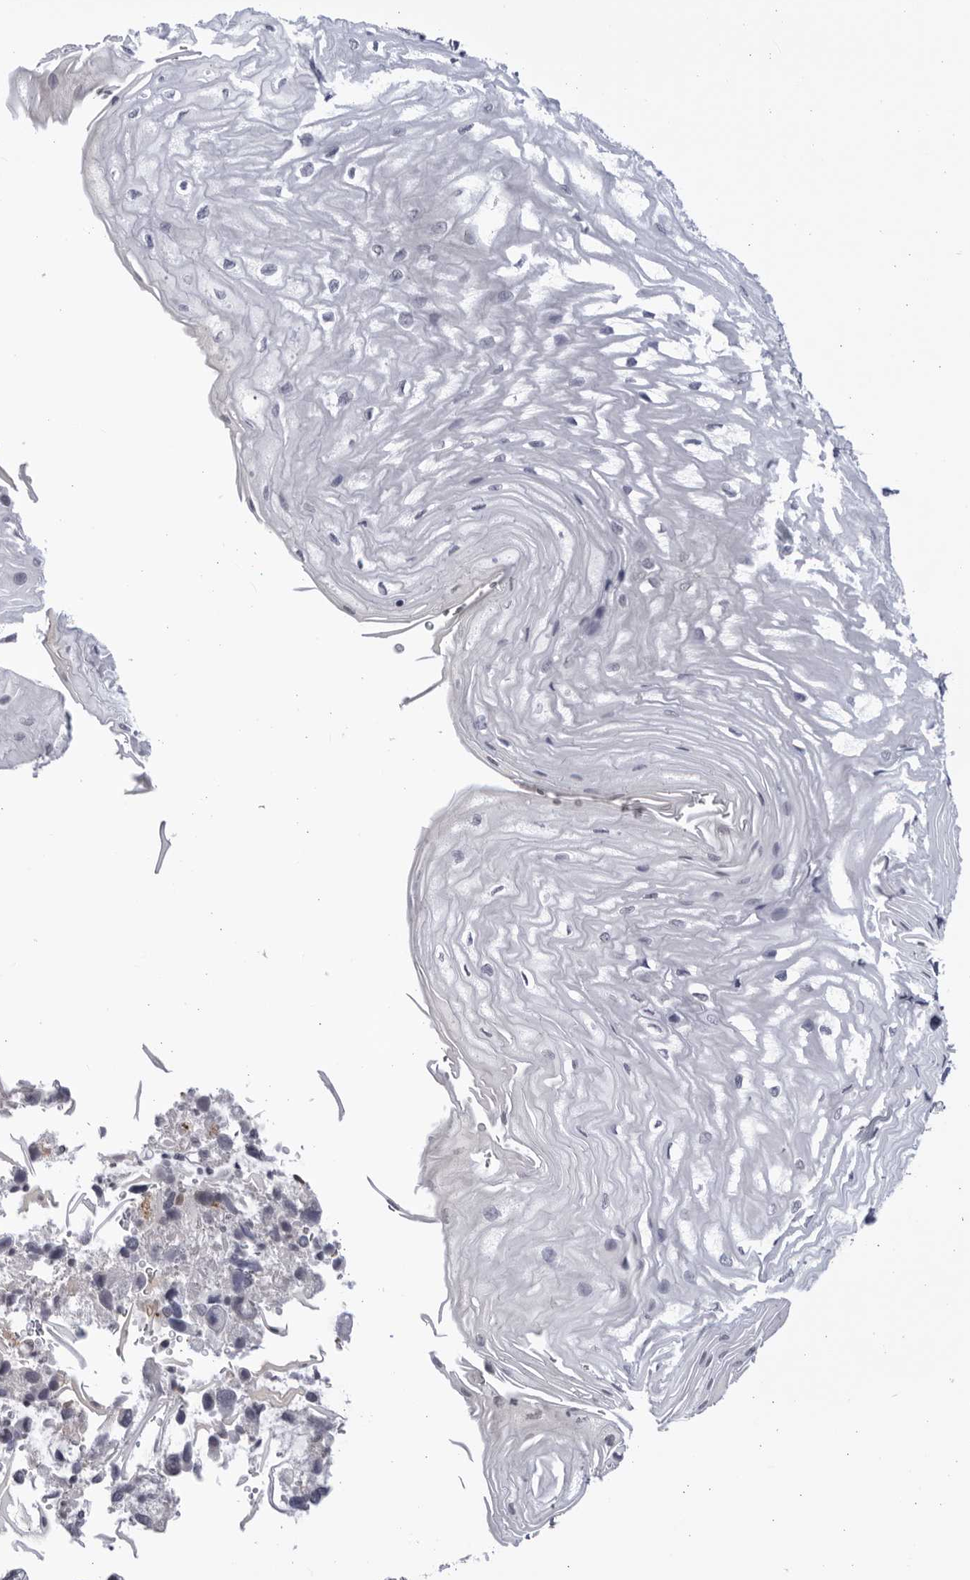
{"staining": {"intensity": "weak", "quantity": "<25%", "location": "cytoplasmic/membranous"}, "tissue": "esophagus", "cell_type": "Squamous epithelial cells", "image_type": "normal", "snomed": [{"axis": "morphology", "description": "Normal tissue, NOS"}, {"axis": "topography", "description": "Esophagus"}], "caption": "IHC histopathology image of normal human esophagus stained for a protein (brown), which shows no staining in squamous epithelial cells. Brightfield microscopy of immunohistochemistry stained with DAB (3,3'-diaminobenzidine) (brown) and hematoxylin (blue), captured at high magnification.", "gene": "BMP2K", "patient": {"sex": "male", "age": 54}}